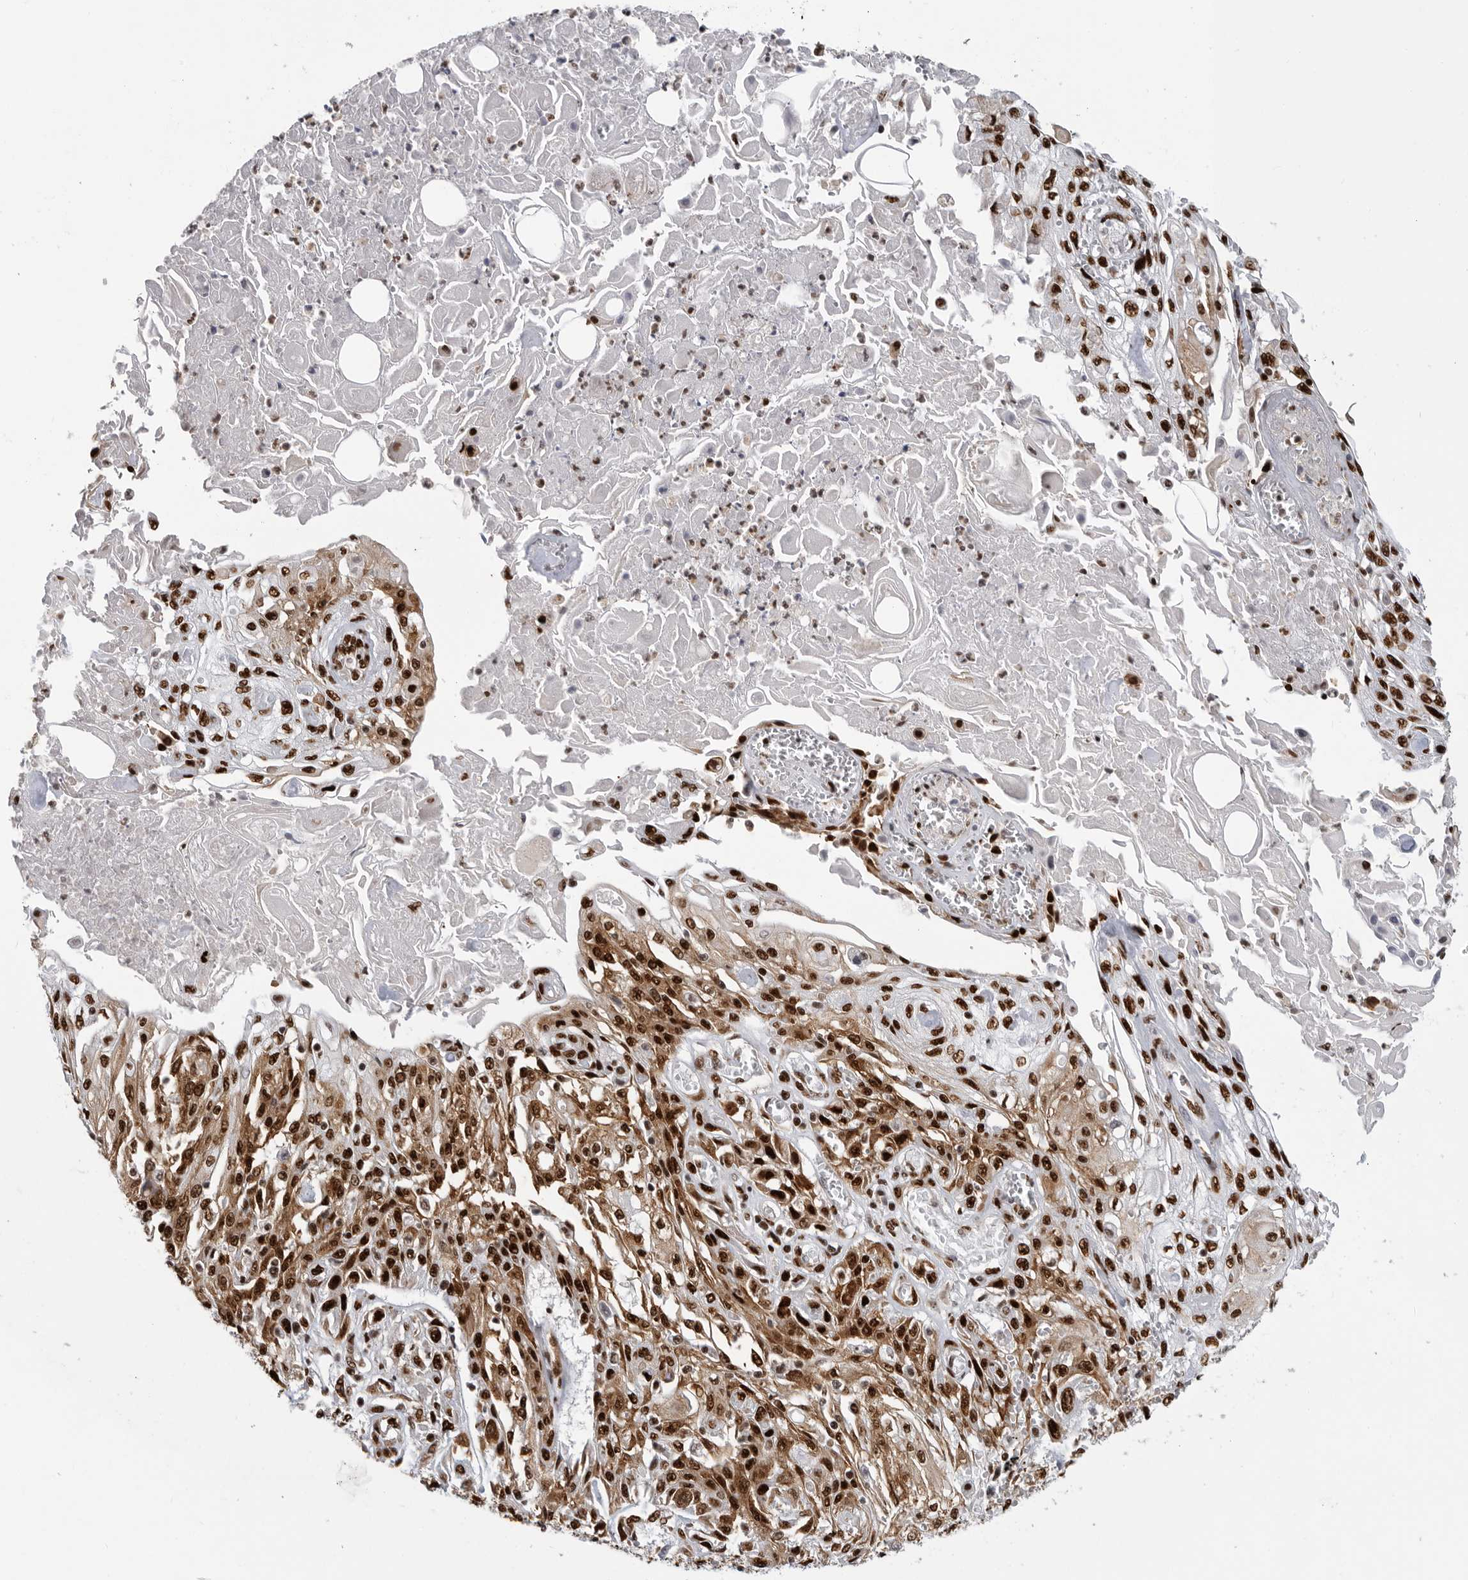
{"staining": {"intensity": "strong", "quantity": ">75%", "location": "cytoplasmic/membranous,nuclear"}, "tissue": "skin cancer", "cell_type": "Tumor cells", "image_type": "cancer", "snomed": [{"axis": "morphology", "description": "Squamous cell carcinoma, NOS"}, {"axis": "morphology", "description": "Squamous cell carcinoma, metastatic, NOS"}, {"axis": "topography", "description": "Skin"}, {"axis": "topography", "description": "Lymph node"}], "caption": "An IHC micrograph of neoplastic tissue is shown. Protein staining in brown labels strong cytoplasmic/membranous and nuclear positivity in skin cancer (metastatic squamous cell carcinoma) within tumor cells.", "gene": "BCLAF1", "patient": {"sex": "male", "age": 75}}